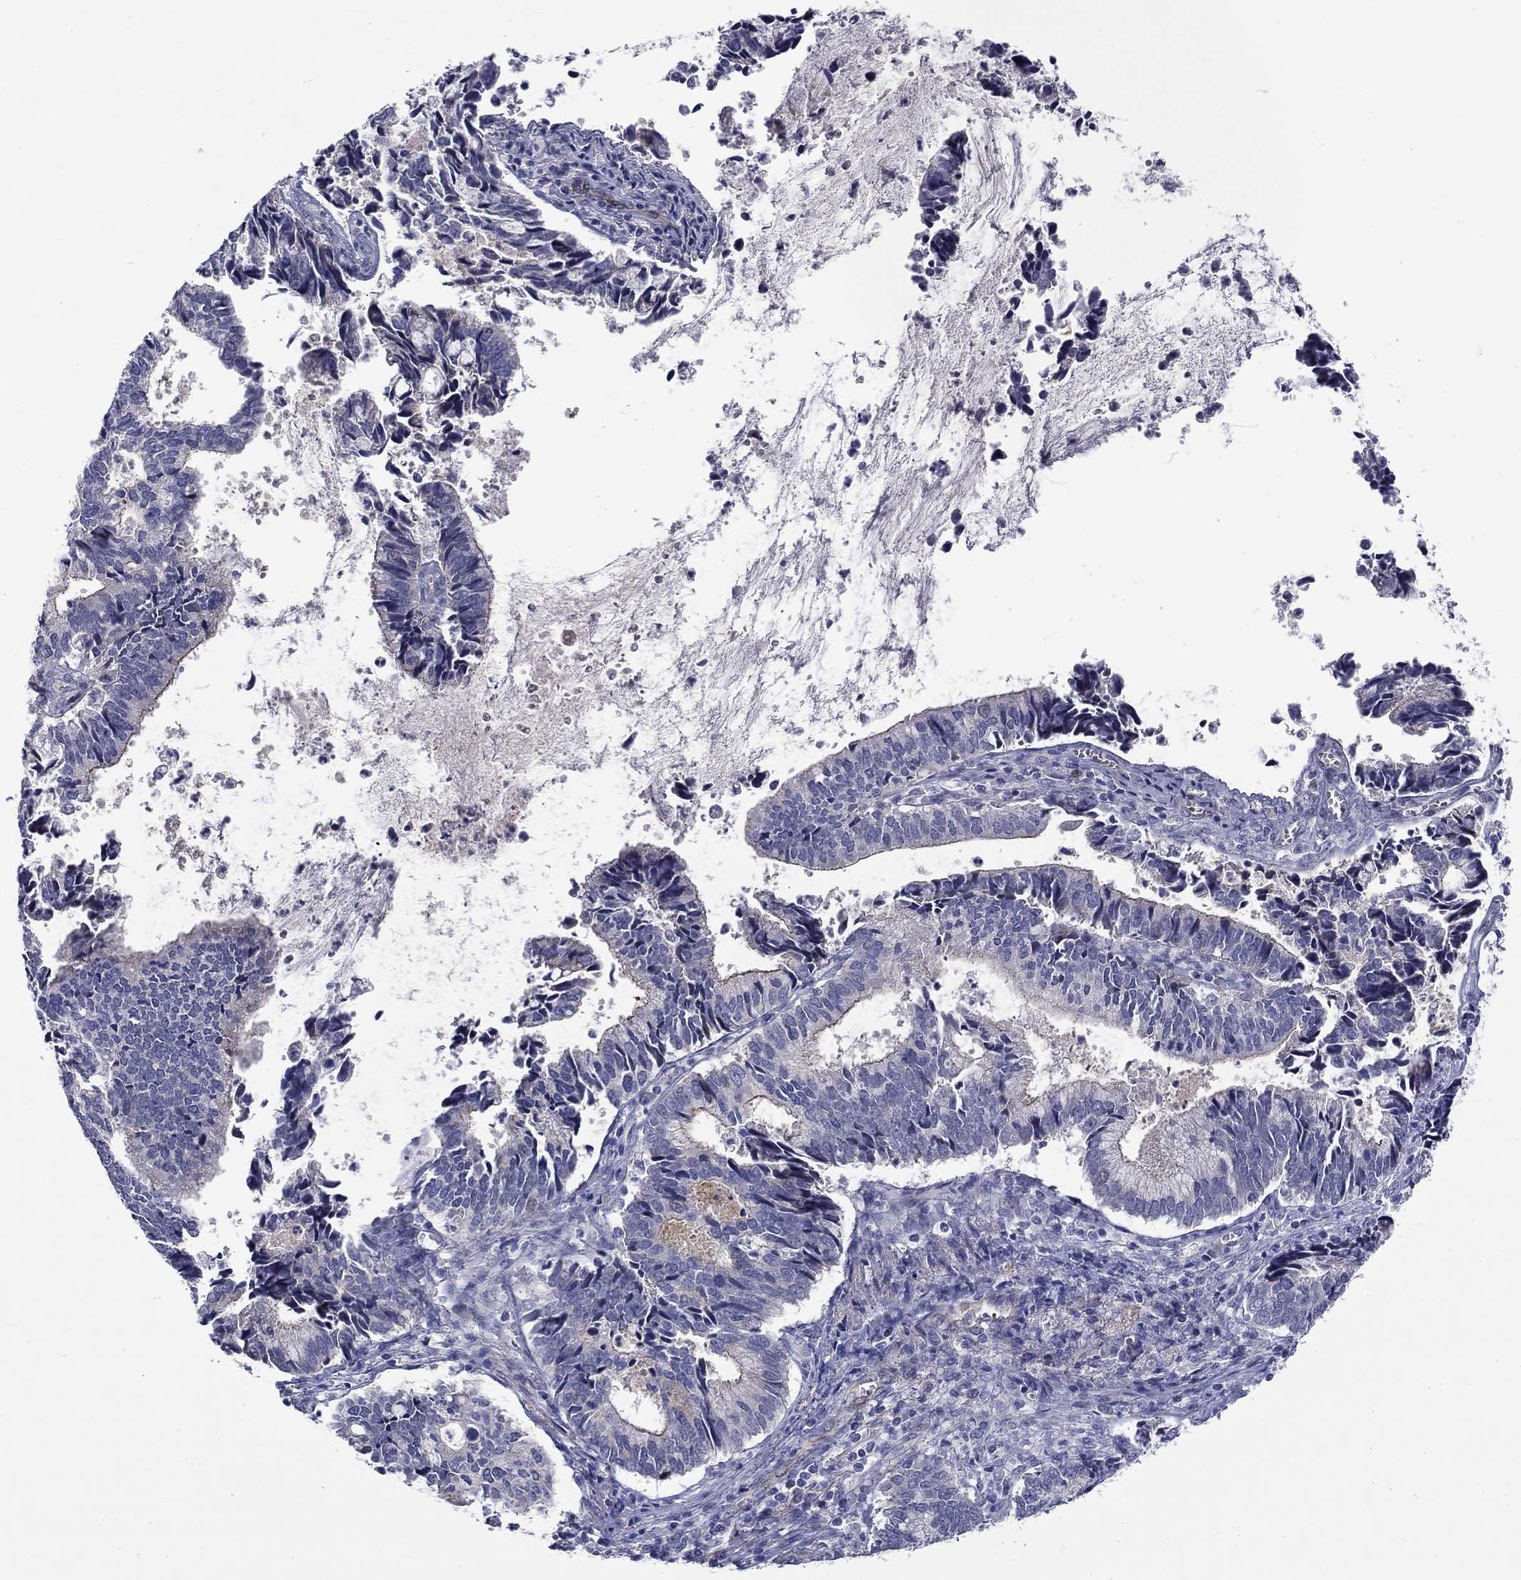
{"staining": {"intensity": "negative", "quantity": "none", "location": "none"}, "tissue": "cervical cancer", "cell_type": "Tumor cells", "image_type": "cancer", "snomed": [{"axis": "morphology", "description": "Adenocarcinoma, NOS"}, {"axis": "topography", "description": "Cervix"}], "caption": "Tumor cells are negative for brown protein staining in adenocarcinoma (cervical).", "gene": "SLC1A1", "patient": {"sex": "female", "age": 42}}